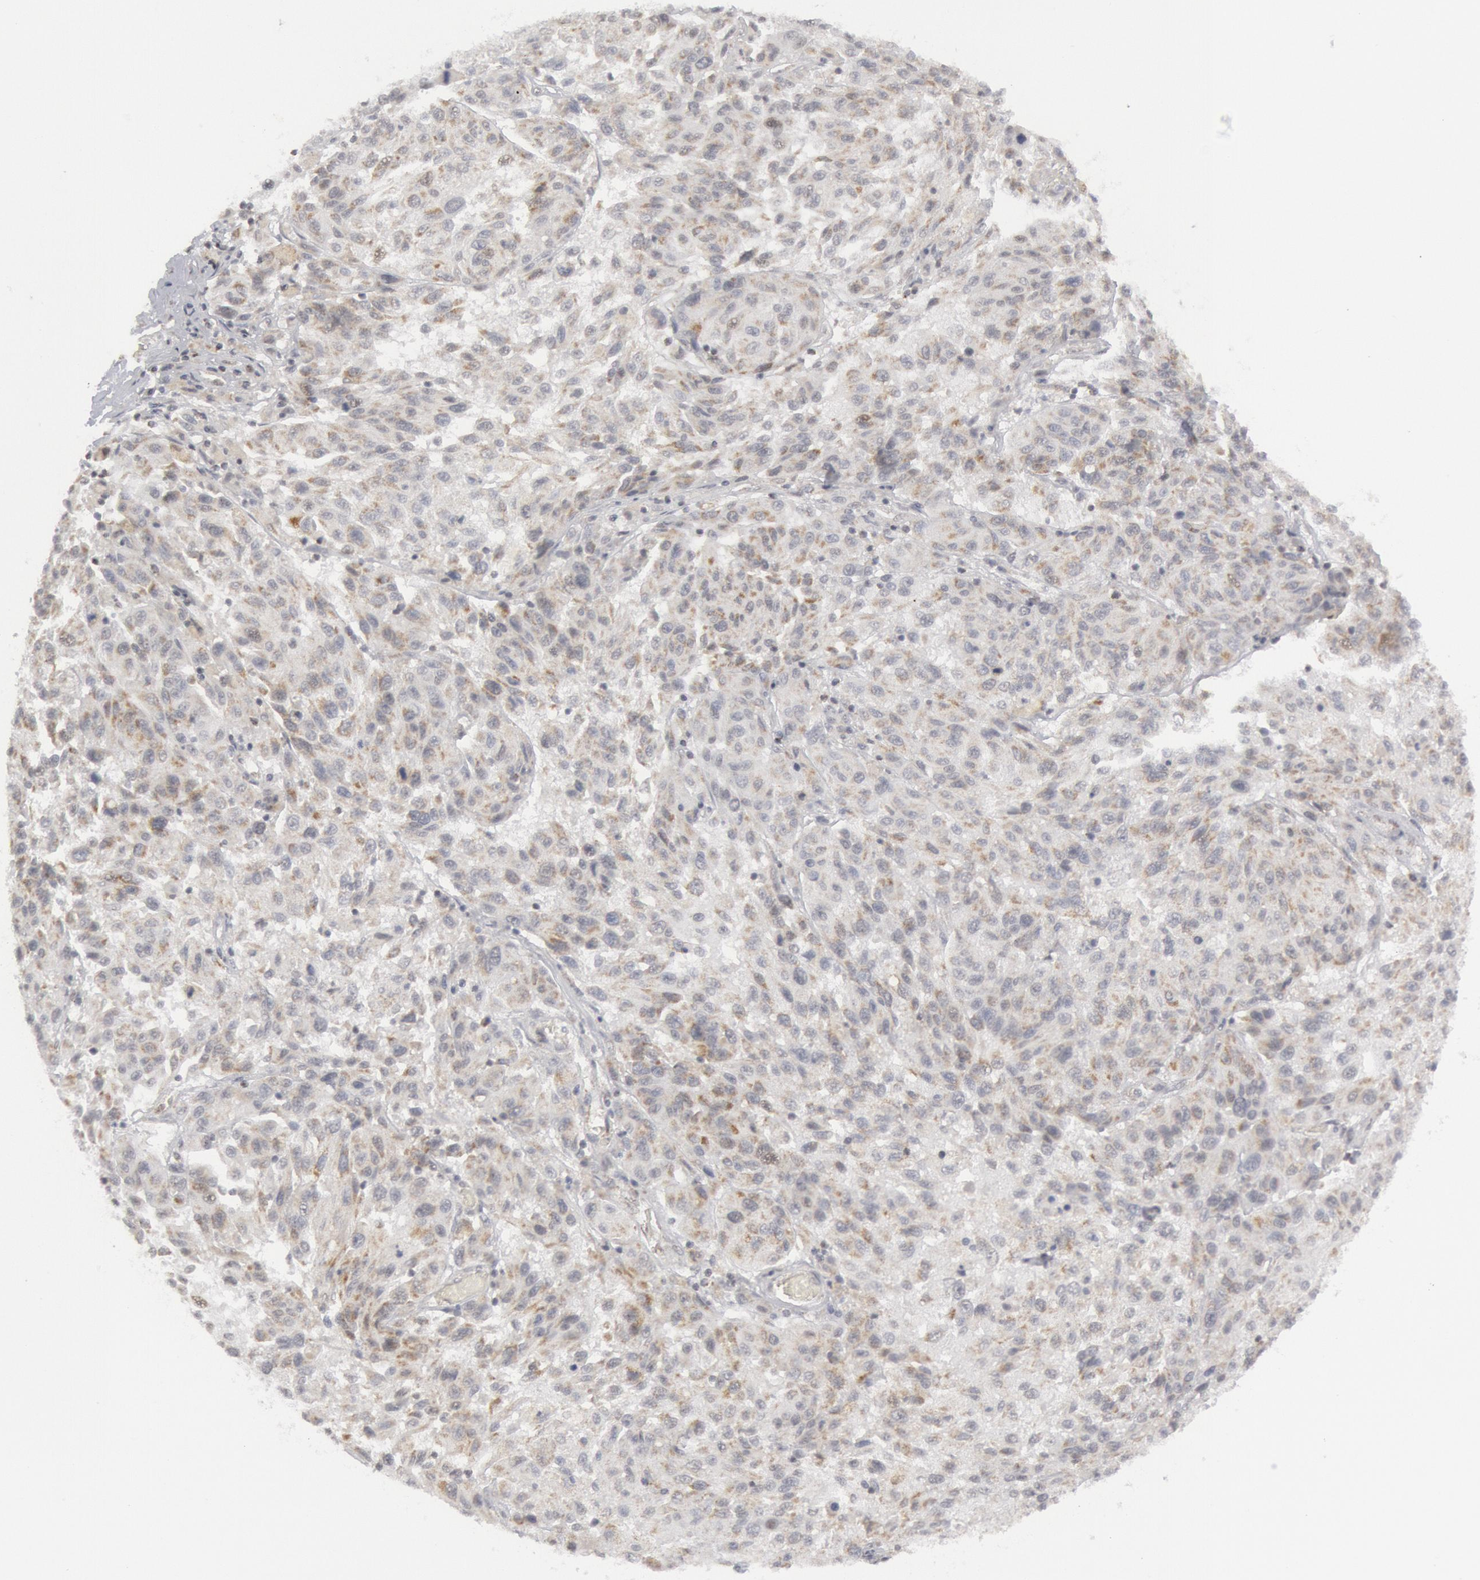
{"staining": {"intensity": "weak", "quantity": "25%-75%", "location": "cytoplasmic/membranous"}, "tissue": "melanoma", "cell_type": "Tumor cells", "image_type": "cancer", "snomed": [{"axis": "morphology", "description": "Malignant melanoma, NOS"}, {"axis": "topography", "description": "Skin"}], "caption": "Brown immunohistochemical staining in human melanoma demonstrates weak cytoplasmic/membranous staining in approximately 25%-75% of tumor cells. (DAB (3,3'-diaminobenzidine) IHC with brightfield microscopy, high magnification).", "gene": "CASP9", "patient": {"sex": "female", "age": 77}}